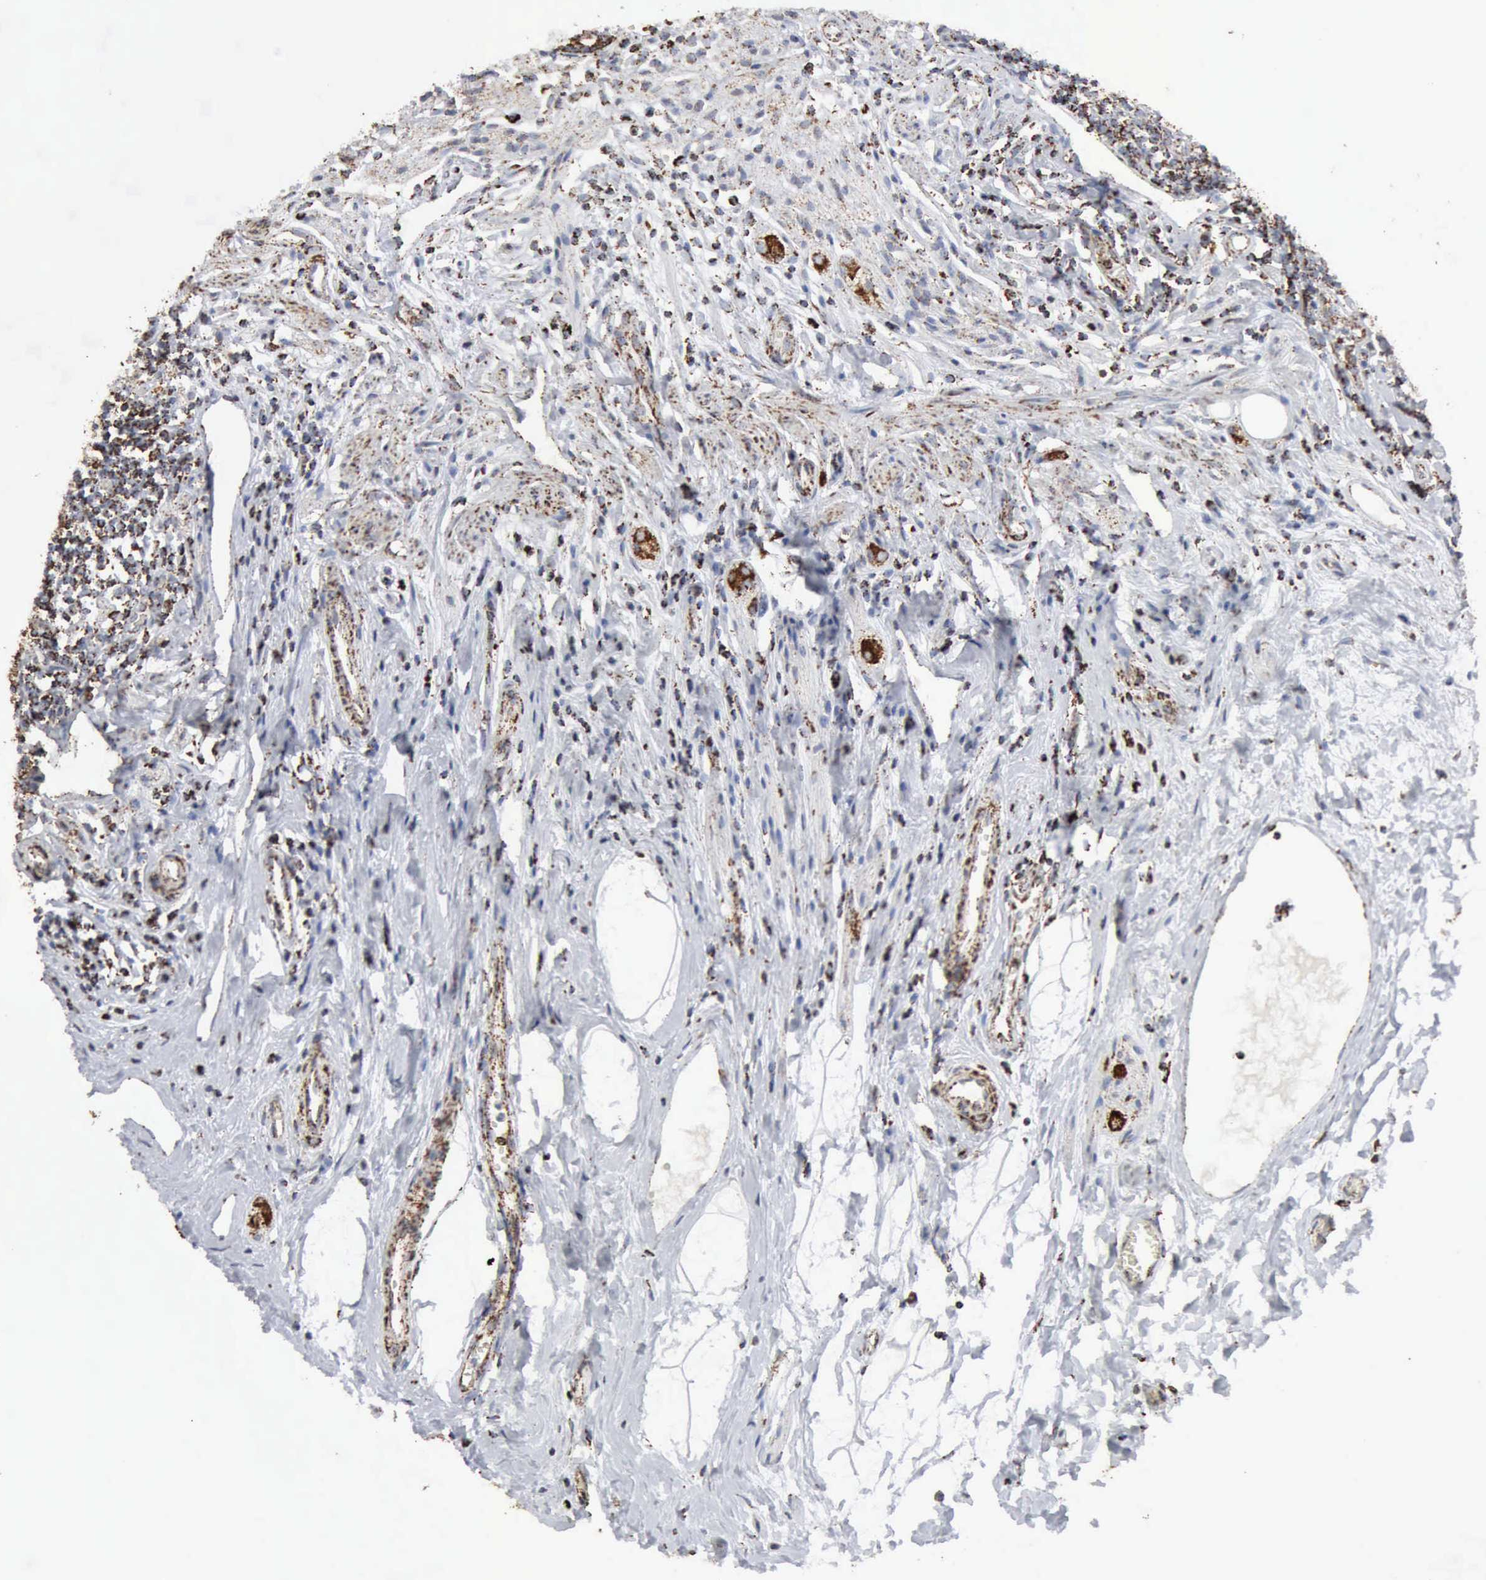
{"staining": {"intensity": "strong", "quantity": "25%-75%", "location": "cytoplasmic/membranous"}, "tissue": "appendix", "cell_type": "Glandular cells", "image_type": "normal", "snomed": [{"axis": "morphology", "description": "Normal tissue, NOS"}, {"axis": "topography", "description": "Appendix"}], "caption": "IHC of normal human appendix exhibits high levels of strong cytoplasmic/membranous staining in about 25%-75% of glandular cells.", "gene": "ACO2", "patient": {"sex": "male", "age": 38}}